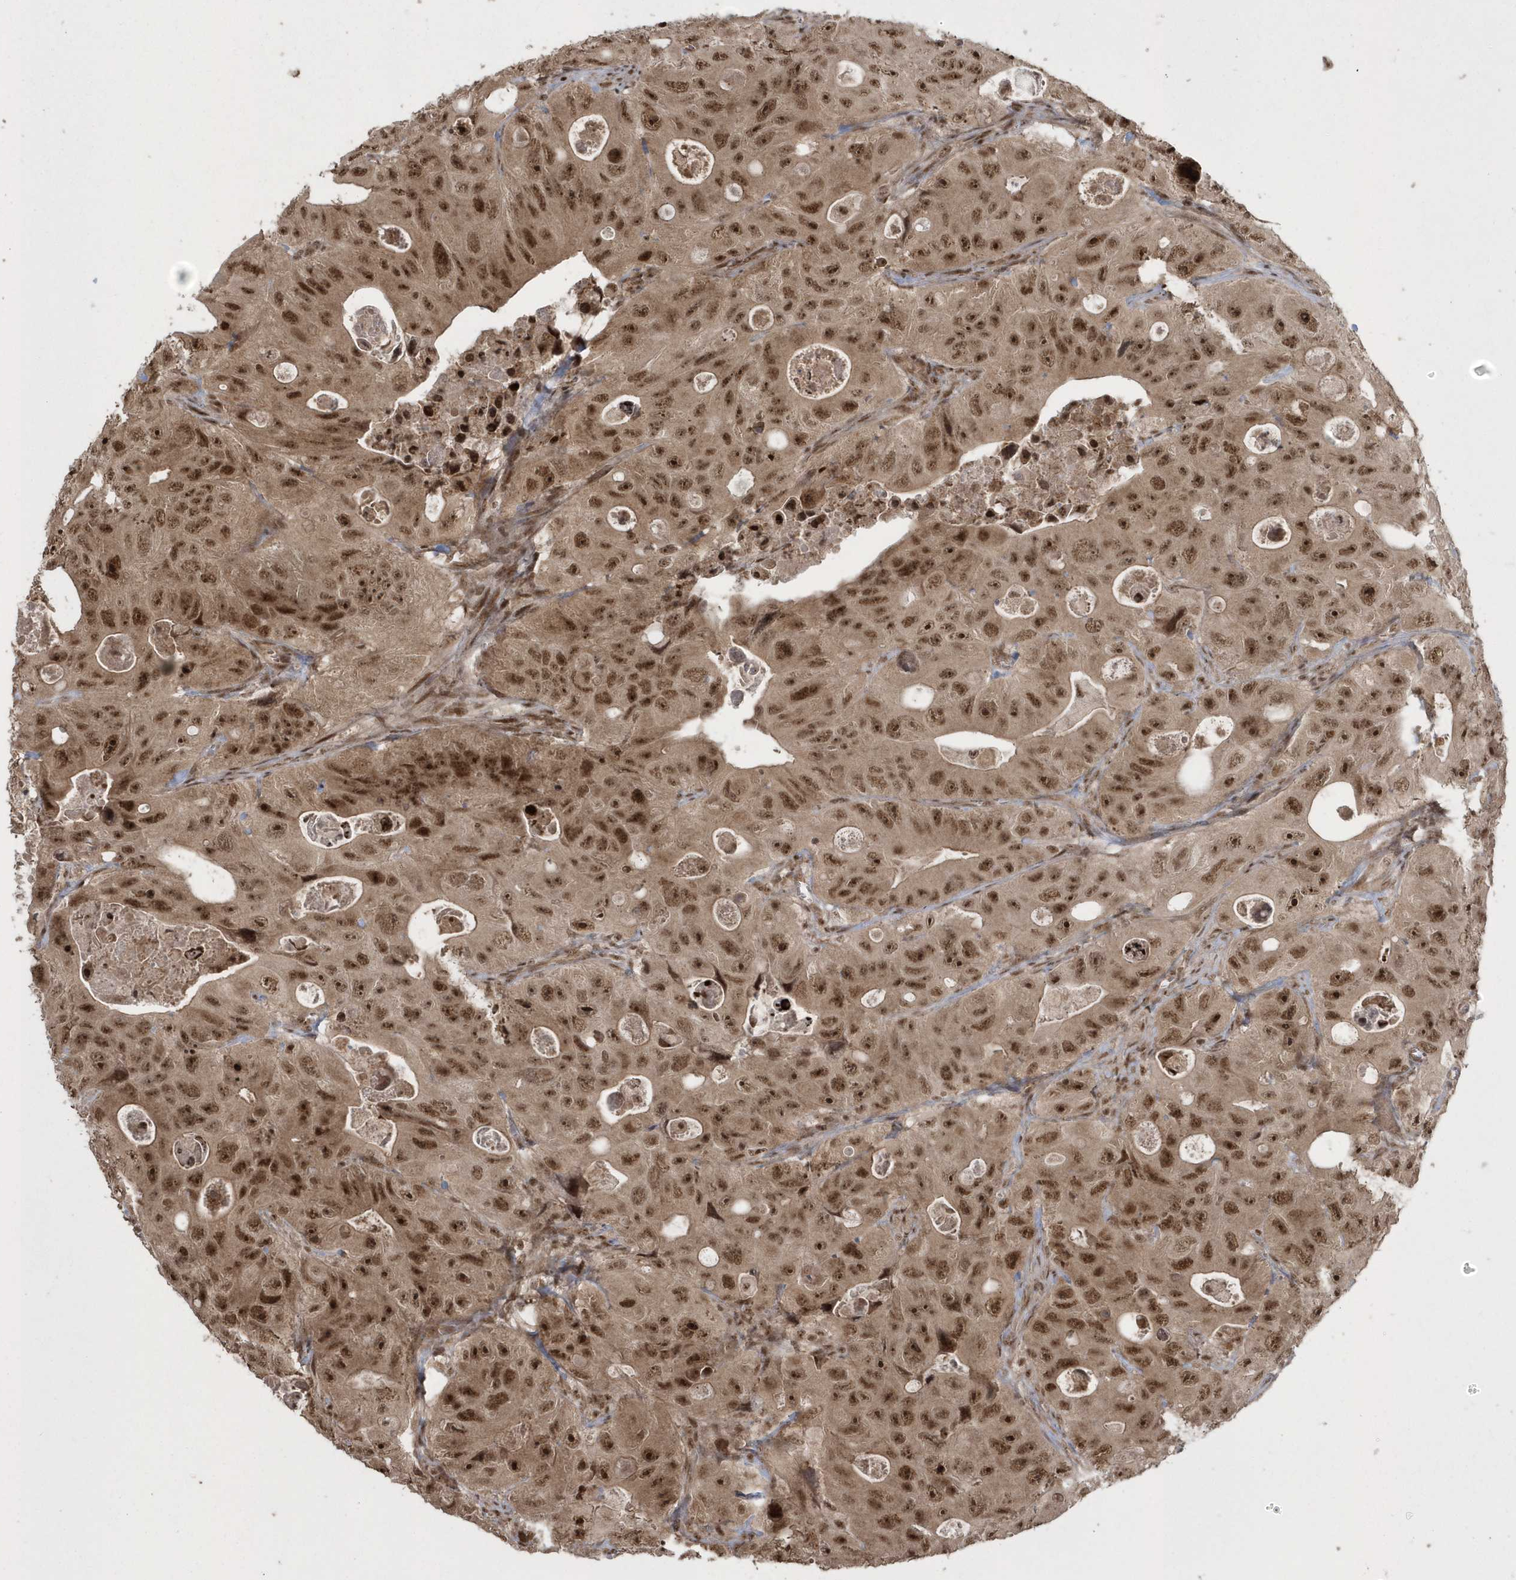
{"staining": {"intensity": "moderate", "quantity": ">75%", "location": "cytoplasmic/membranous,nuclear"}, "tissue": "colorectal cancer", "cell_type": "Tumor cells", "image_type": "cancer", "snomed": [{"axis": "morphology", "description": "Adenocarcinoma, NOS"}, {"axis": "topography", "description": "Colon"}], "caption": "A histopathology image showing moderate cytoplasmic/membranous and nuclear expression in about >75% of tumor cells in colorectal cancer (adenocarcinoma), as visualized by brown immunohistochemical staining.", "gene": "EPB41L4A", "patient": {"sex": "female", "age": 46}}